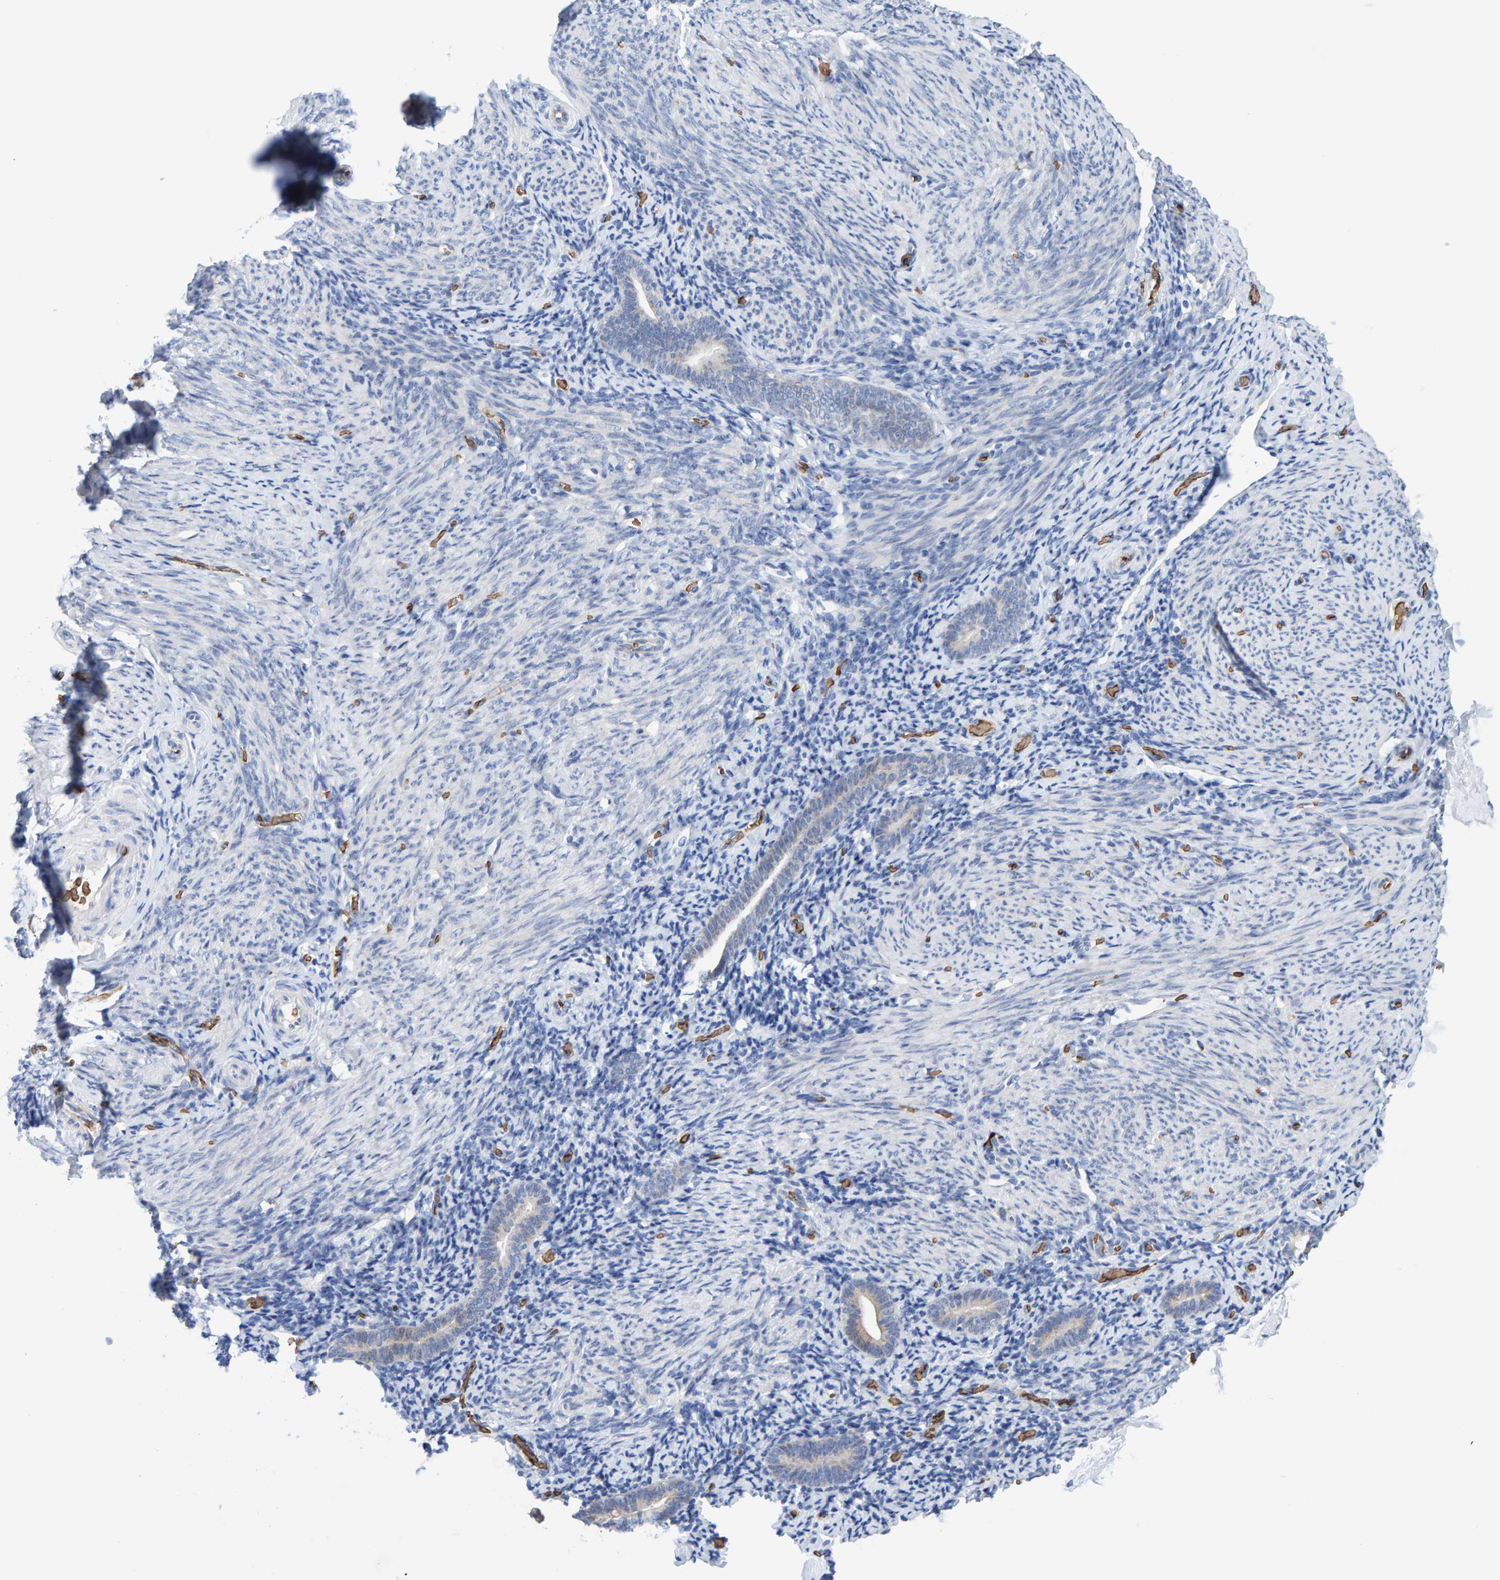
{"staining": {"intensity": "negative", "quantity": "none", "location": "none"}, "tissue": "endometrium", "cell_type": "Cells in endometrial stroma", "image_type": "normal", "snomed": [{"axis": "morphology", "description": "Normal tissue, NOS"}, {"axis": "topography", "description": "Endometrium"}], "caption": "Immunohistochemistry of unremarkable endometrium exhibits no expression in cells in endometrial stroma. The staining was performed using DAB to visualize the protein expression in brown, while the nuclei were stained in blue with hematoxylin (Magnification: 20x).", "gene": "VPS9D1", "patient": {"sex": "female", "age": 51}}